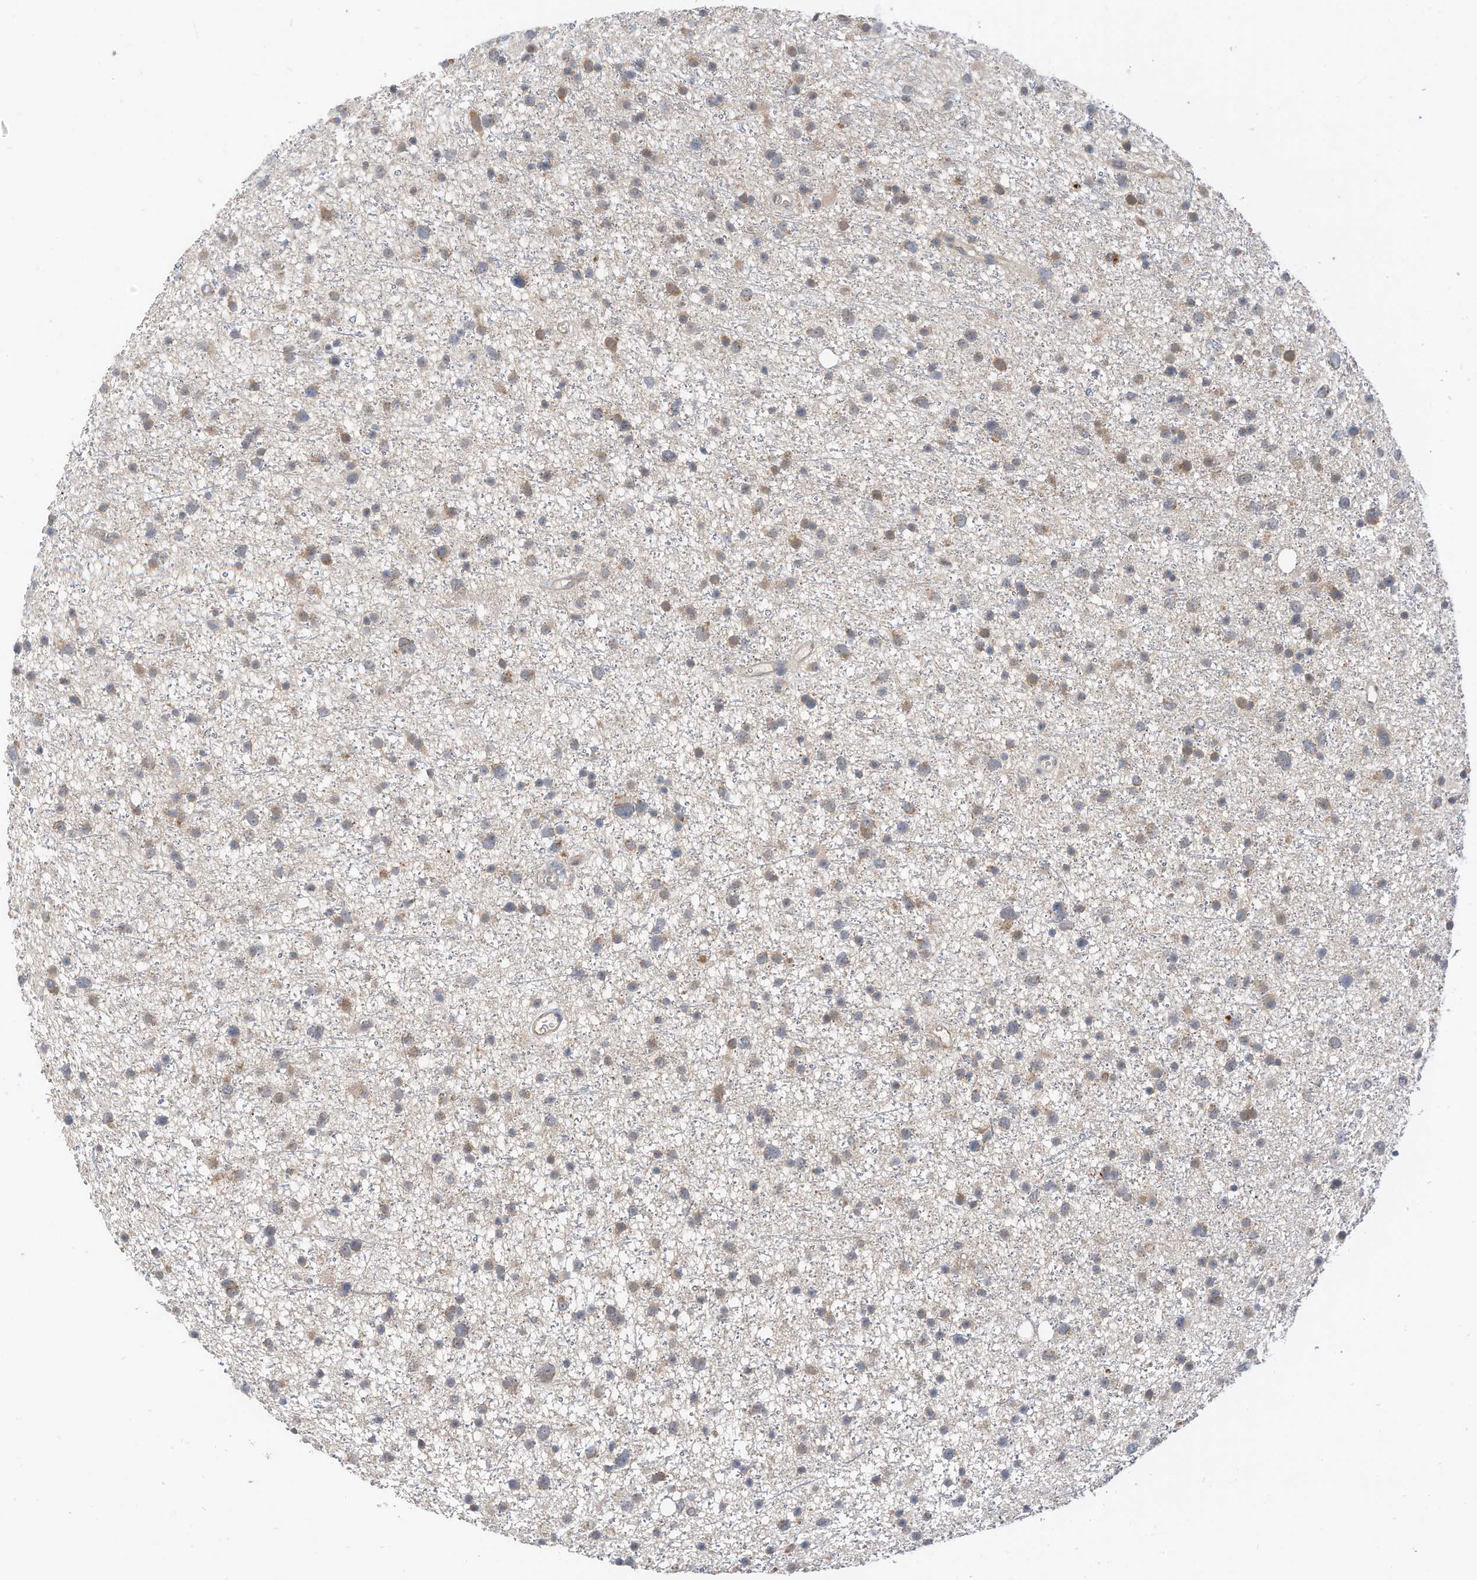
{"staining": {"intensity": "moderate", "quantity": "<25%", "location": "cytoplasmic/membranous"}, "tissue": "glioma", "cell_type": "Tumor cells", "image_type": "cancer", "snomed": [{"axis": "morphology", "description": "Glioma, malignant, Low grade"}, {"axis": "topography", "description": "Cerebral cortex"}], "caption": "The histopathology image shows a brown stain indicating the presence of a protein in the cytoplasmic/membranous of tumor cells in malignant glioma (low-grade).", "gene": "METTL6", "patient": {"sex": "female", "age": 39}}